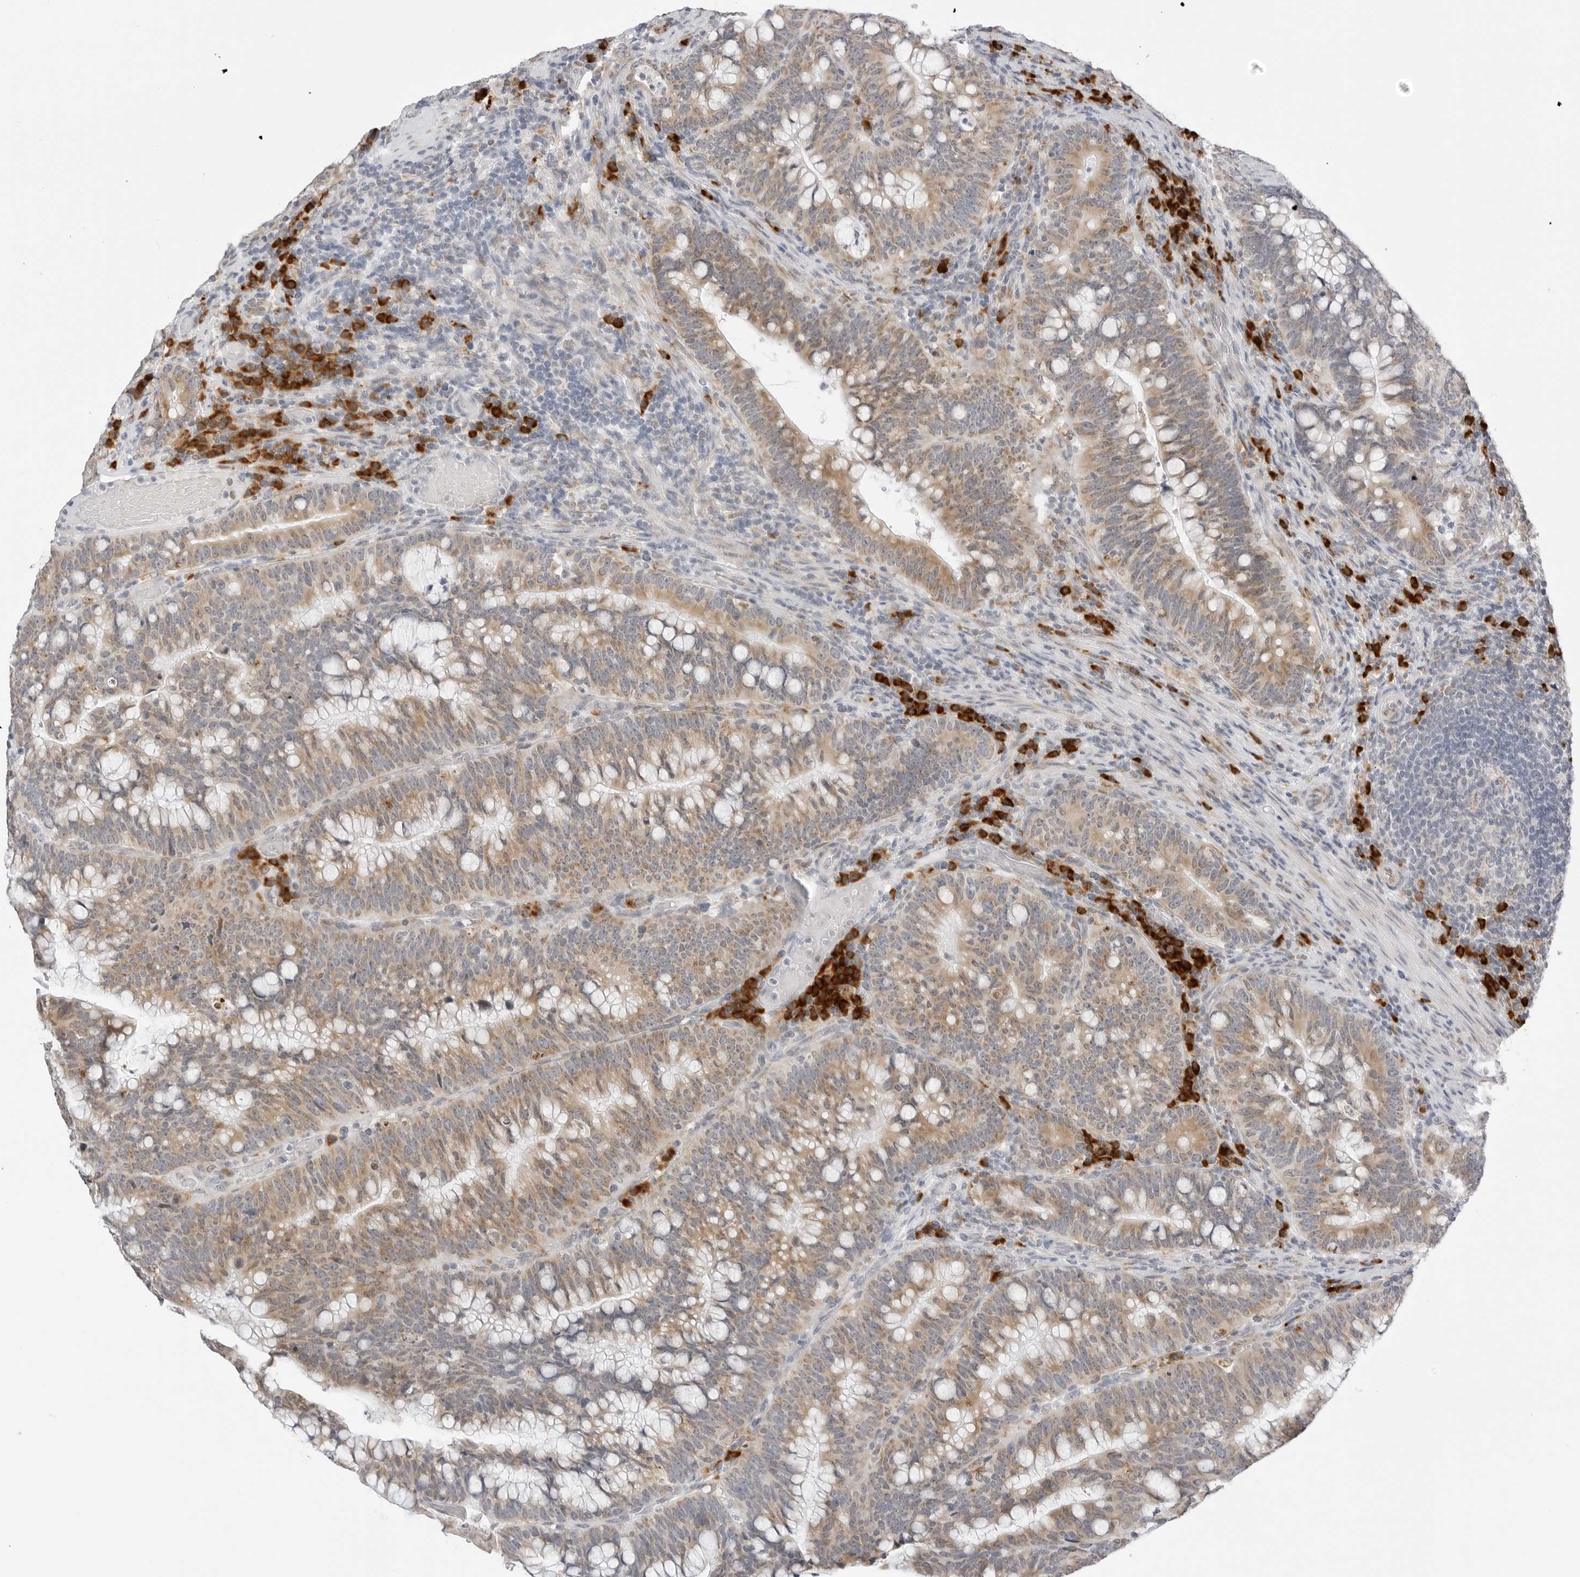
{"staining": {"intensity": "weak", "quantity": ">75%", "location": "cytoplasmic/membranous"}, "tissue": "colorectal cancer", "cell_type": "Tumor cells", "image_type": "cancer", "snomed": [{"axis": "morphology", "description": "Adenocarcinoma, NOS"}, {"axis": "topography", "description": "Colon"}], "caption": "Immunohistochemistry (DAB) staining of human colorectal cancer (adenocarcinoma) exhibits weak cytoplasmic/membranous protein positivity in approximately >75% of tumor cells.", "gene": "RPN1", "patient": {"sex": "female", "age": 66}}